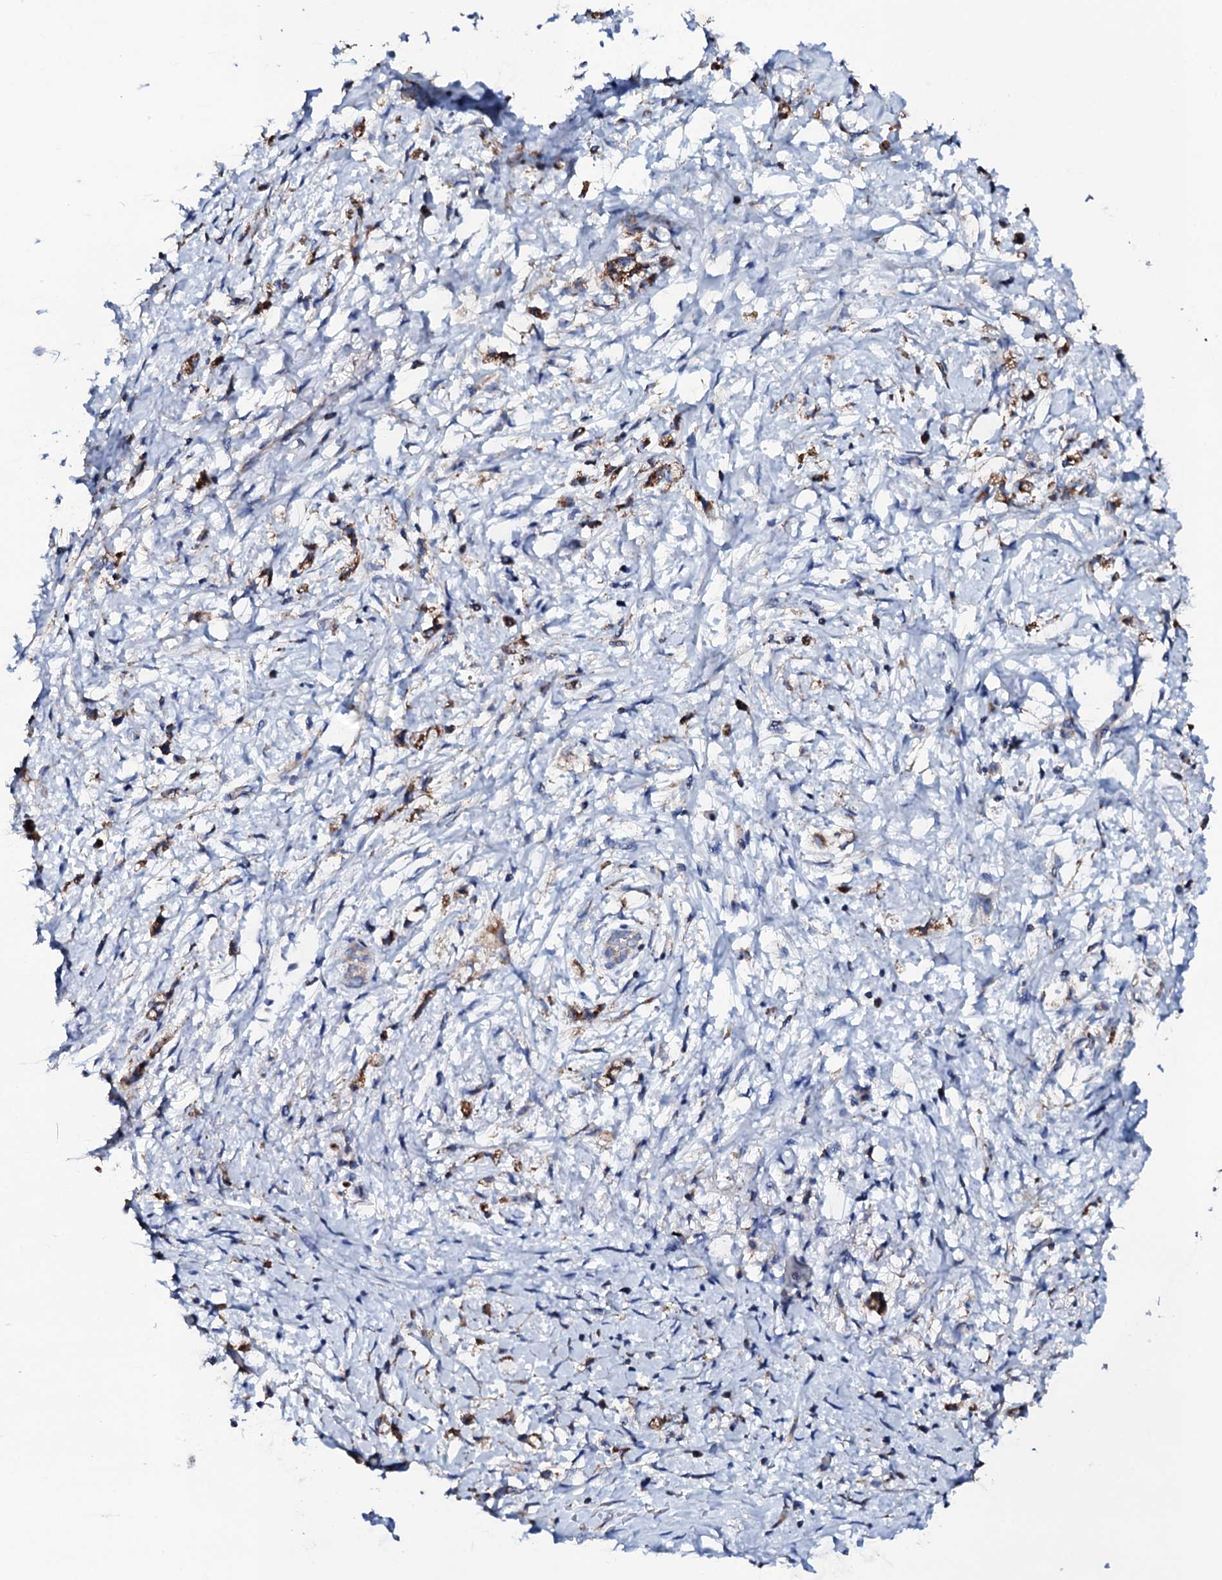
{"staining": {"intensity": "moderate", "quantity": ">75%", "location": "cytoplasmic/membranous"}, "tissue": "stomach cancer", "cell_type": "Tumor cells", "image_type": "cancer", "snomed": [{"axis": "morphology", "description": "Adenocarcinoma, NOS"}, {"axis": "topography", "description": "Stomach"}], "caption": "Tumor cells display medium levels of moderate cytoplasmic/membranous positivity in about >75% of cells in stomach adenocarcinoma.", "gene": "TCAF2", "patient": {"sex": "female", "age": 60}}